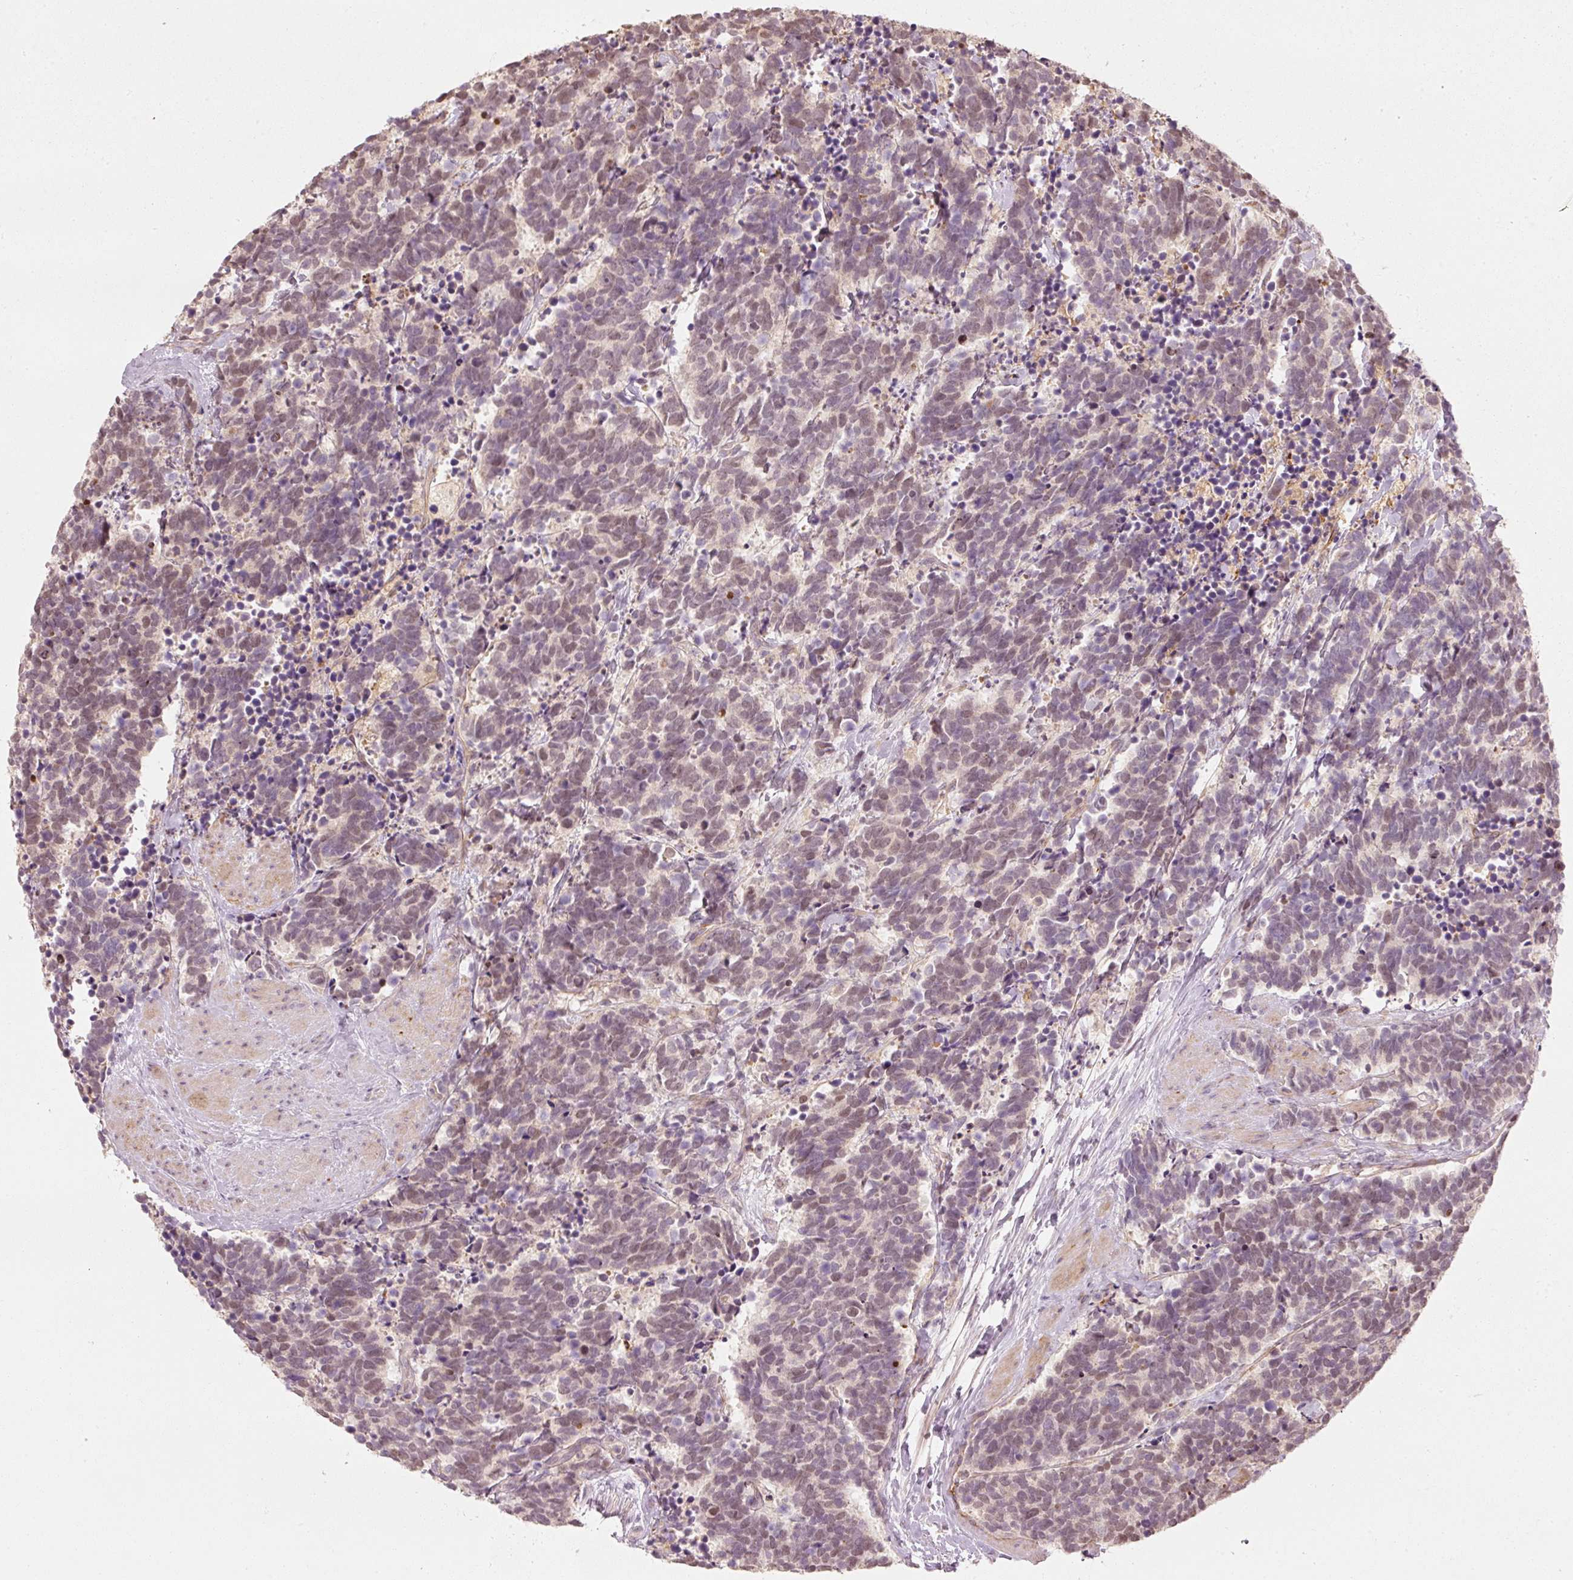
{"staining": {"intensity": "weak", "quantity": "25%-75%", "location": "nuclear"}, "tissue": "carcinoid", "cell_type": "Tumor cells", "image_type": "cancer", "snomed": [{"axis": "morphology", "description": "Carcinoma, NOS"}, {"axis": "morphology", "description": "Carcinoid, malignant, NOS"}, {"axis": "topography", "description": "Prostate"}], "caption": "Carcinoid was stained to show a protein in brown. There is low levels of weak nuclear expression in about 25%-75% of tumor cells. (Stains: DAB (3,3'-diaminobenzidine) in brown, nuclei in blue, Microscopy: brightfield microscopy at high magnification).", "gene": "TREX2", "patient": {"sex": "male", "age": 57}}